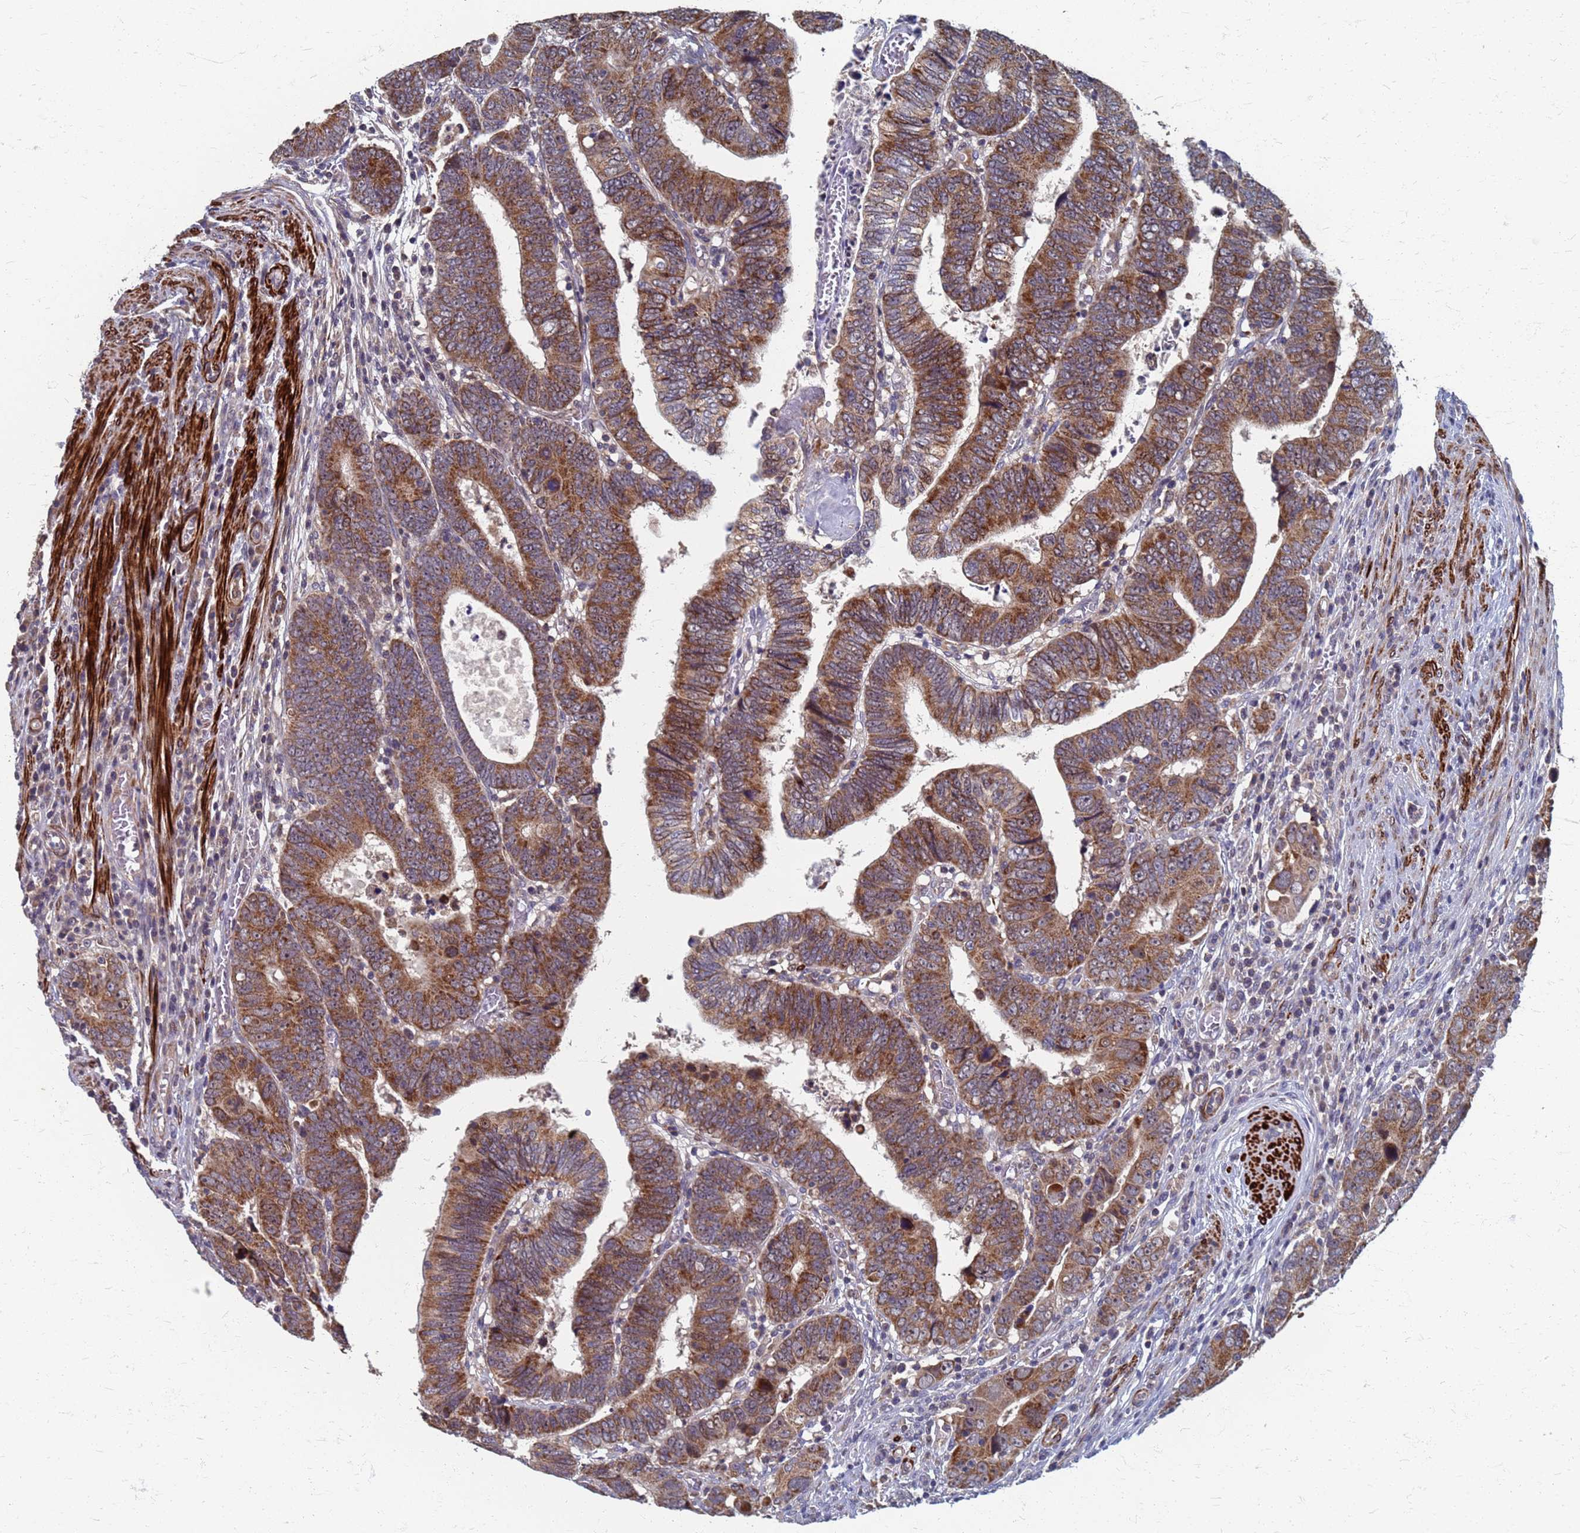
{"staining": {"intensity": "strong", "quantity": ">75%", "location": "cytoplasmic/membranous"}, "tissue": "colorectal cancer", "cell_type": "Tumor cells", "image_type": "cancer", "snomed": [{"axis": "morphology", "description": "Normal tissue, NOS"}, {"axis": "morphology", "description": "Adenocarcinoma, NOS"}, {"axis": "topography", "description": "Rectum"}], "caption": "The image reveals a brown stain indicating the presence of a protein in the cytoplasmic/membranous of tumor cells in colorectal cancer.", "gene": "ATPAF1", "patient": {"sex": "female", "age": 65}}